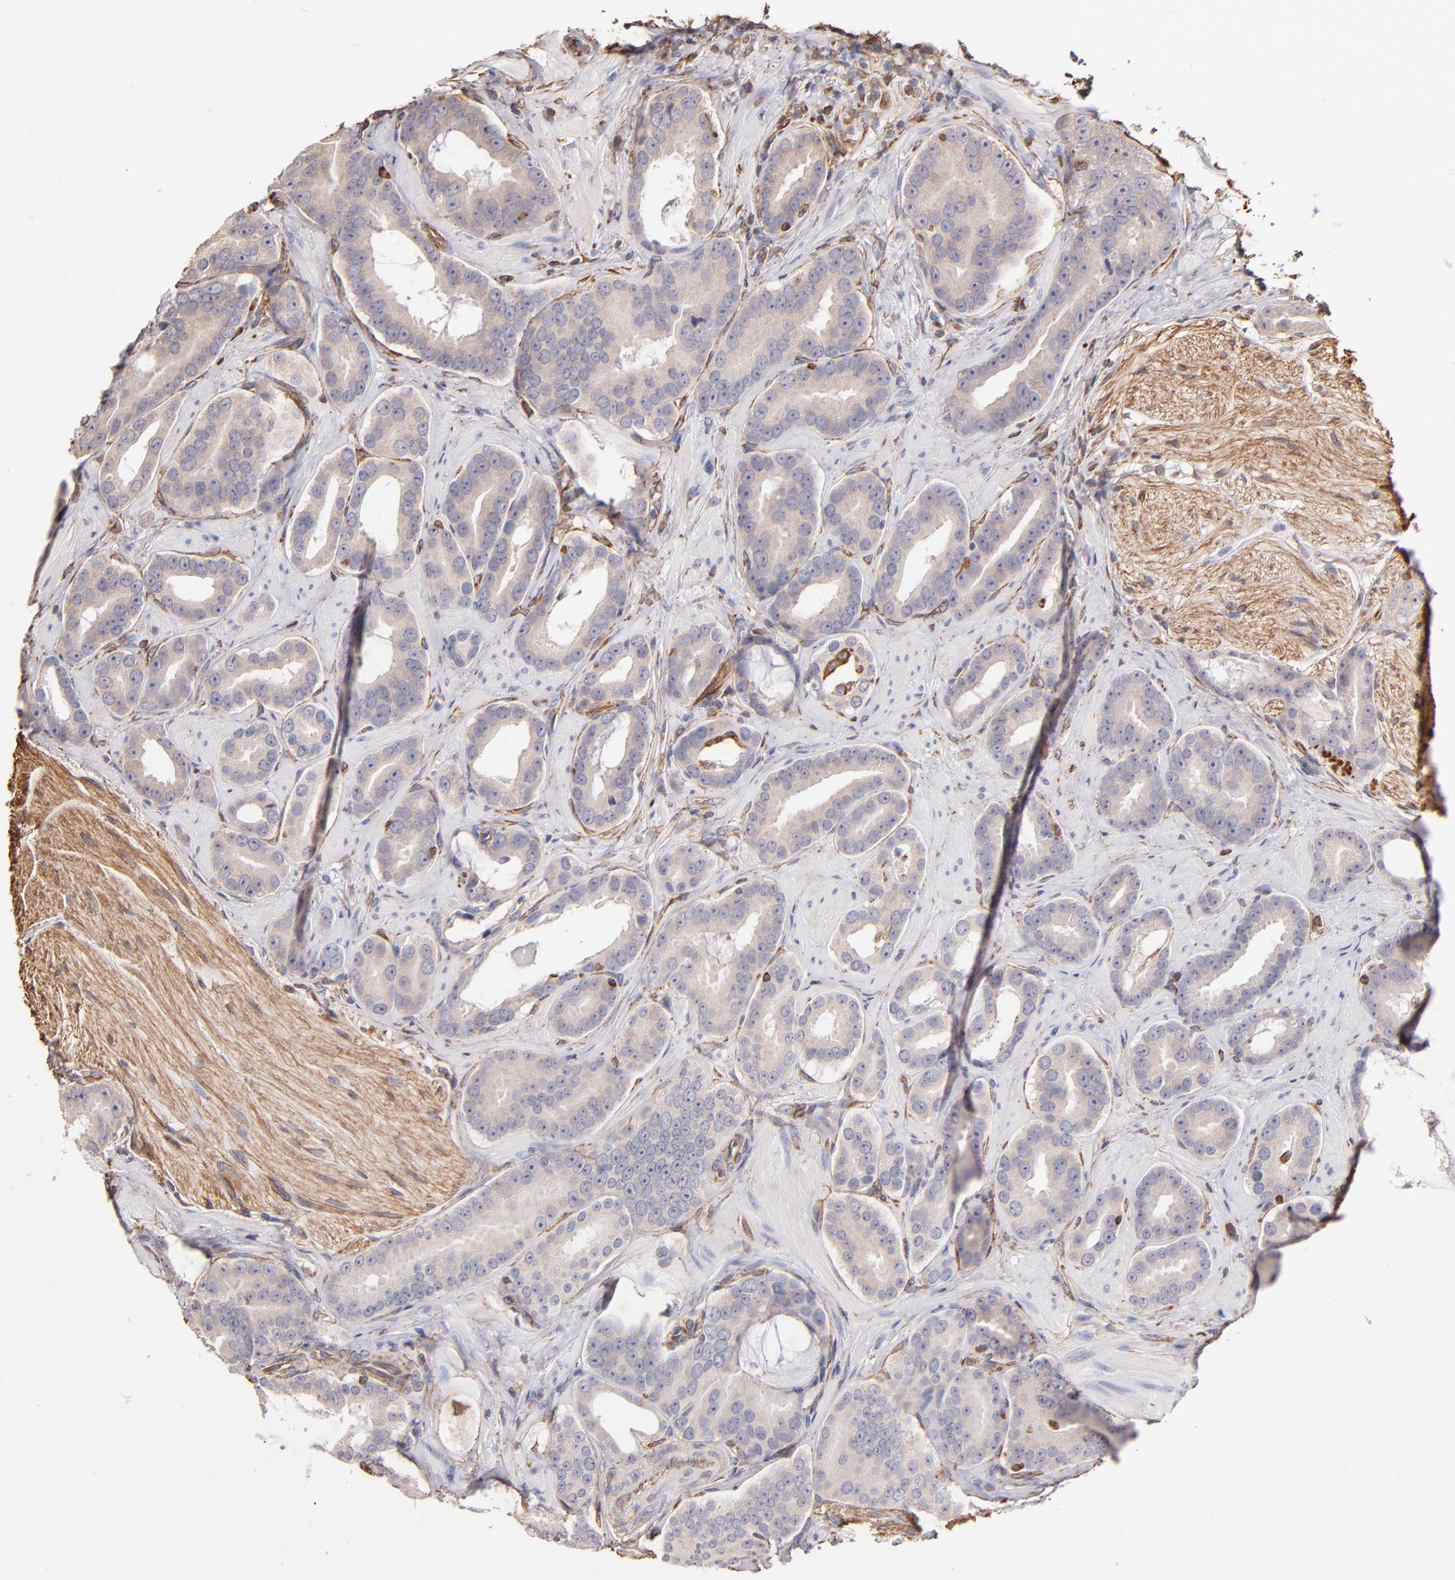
{"staining": {"intensity": "negative", "quantity": "none", "location": "none"}, "tissue": "prostate cancer", "cell_type": "Tumor cells", "image_type": "cancer", "snomed": [{"axis": "morphology", "description": "Adenocarcinoma, Low grade"}, {"axis": "topography", "description": "Prostate"}], "caption": "This is an immunohistochemistry micrograph of human prostate cancer. There is no expression in tumor cells.", "gene": "ABCC1", "patient": {"sex": "male", "age": 59}}